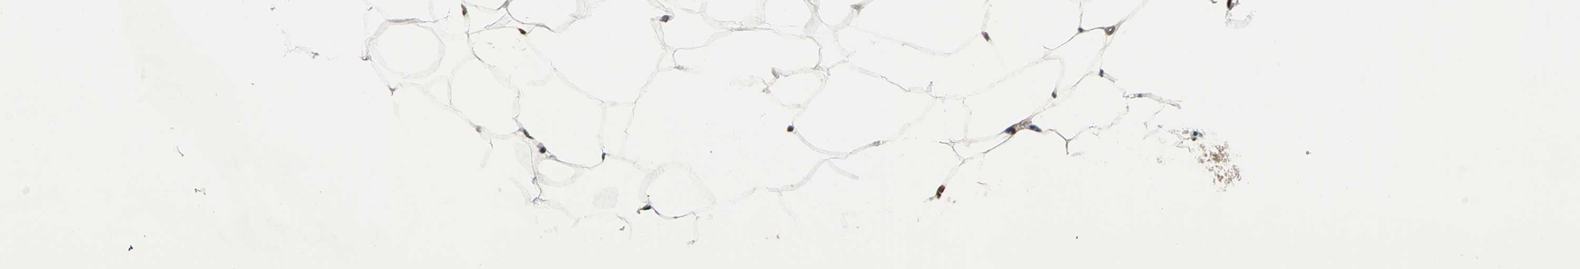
{"staining": {"intensity": "negative", "quantity": "none", "location": "none"}, "tissue": "adipose tissue", "cell_type": "Adipocytes", "image_type": "normal", "snomed": [{"axis": "morphology", "description": "Normal tissue, NOS"}, {"axis": "topography", "description": "Breast"}, {"axis": "topography", "description": "Adipose tissue"}], "caption": "This is a micrograph of IHC staining of unremarkable adipose tissue, which shows no positivity in adipocytes. Brightfield microscopy of immunohistochemistry (IHC) stained with DAB (3,3'-diaminobenzidine) (brown) and hematoxylin (blue), captured at high magnification.", "gene": "HECW1", "patient": {"sex": "female", "age": 25}}